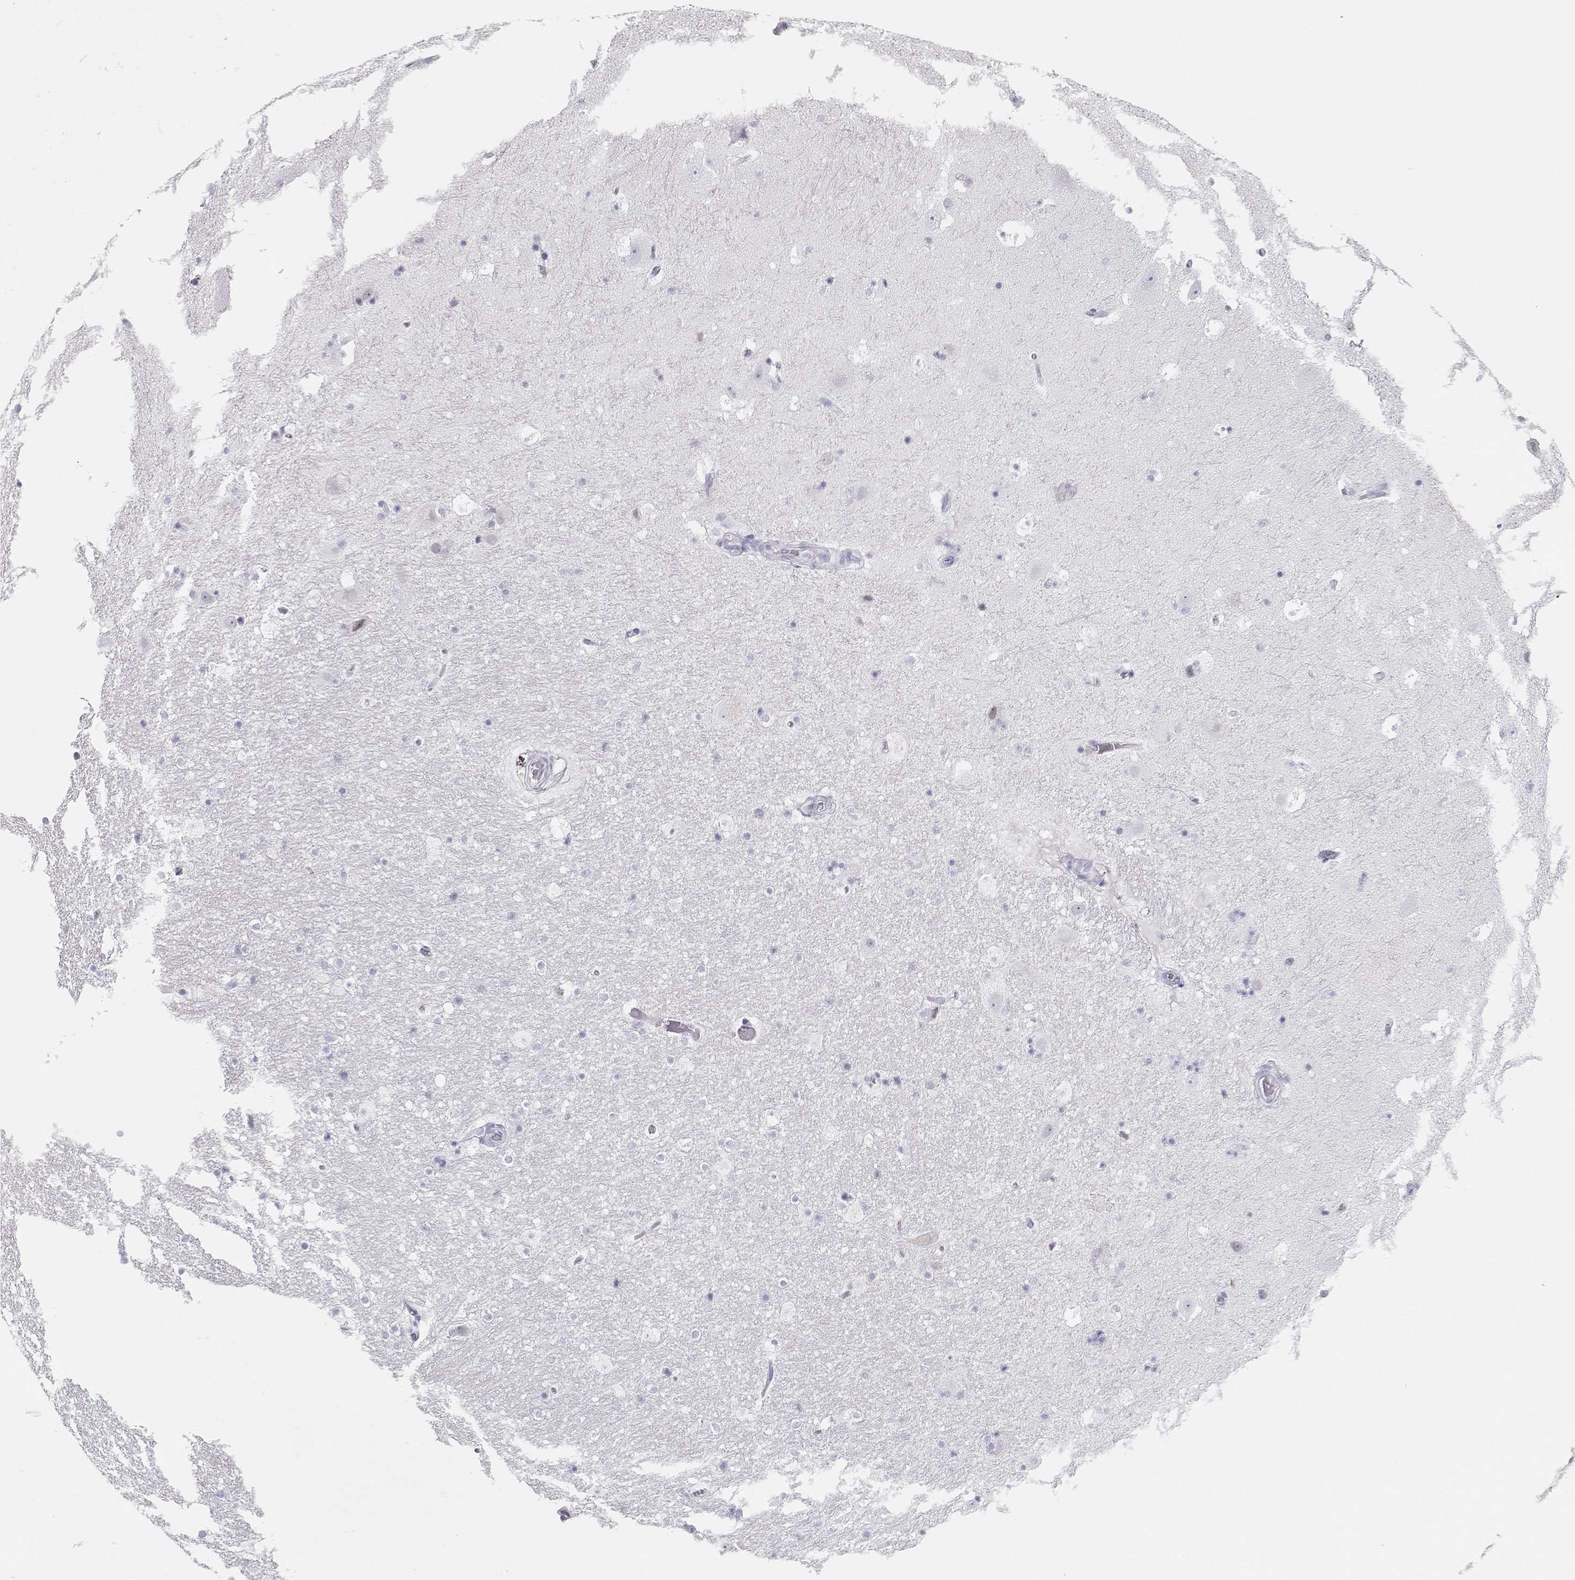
{"staining": {"intensity": "negative", "quantity": "none", "location": "none"}, "tissue": "hippocampus", "cell_type": "Glial cells", "image_type": "normal", "snomed": [{"axis": "morphology", "description": "Normal tissue, NOS"}, {"axis": "topography", "description": "Hippocampus"}], "caption": "DAB (3,3'-diaminobenzidine) immunohistochemical staining of normal hippocampus displays no significant expression in glial cells. Brightfield microscopy of immunohistochemistry stained with DAB (brown) and hematoxylin (blue), captured at high magnification.", "gene": "TKTL1", "patient": {"sex": "male", "age": 51}}